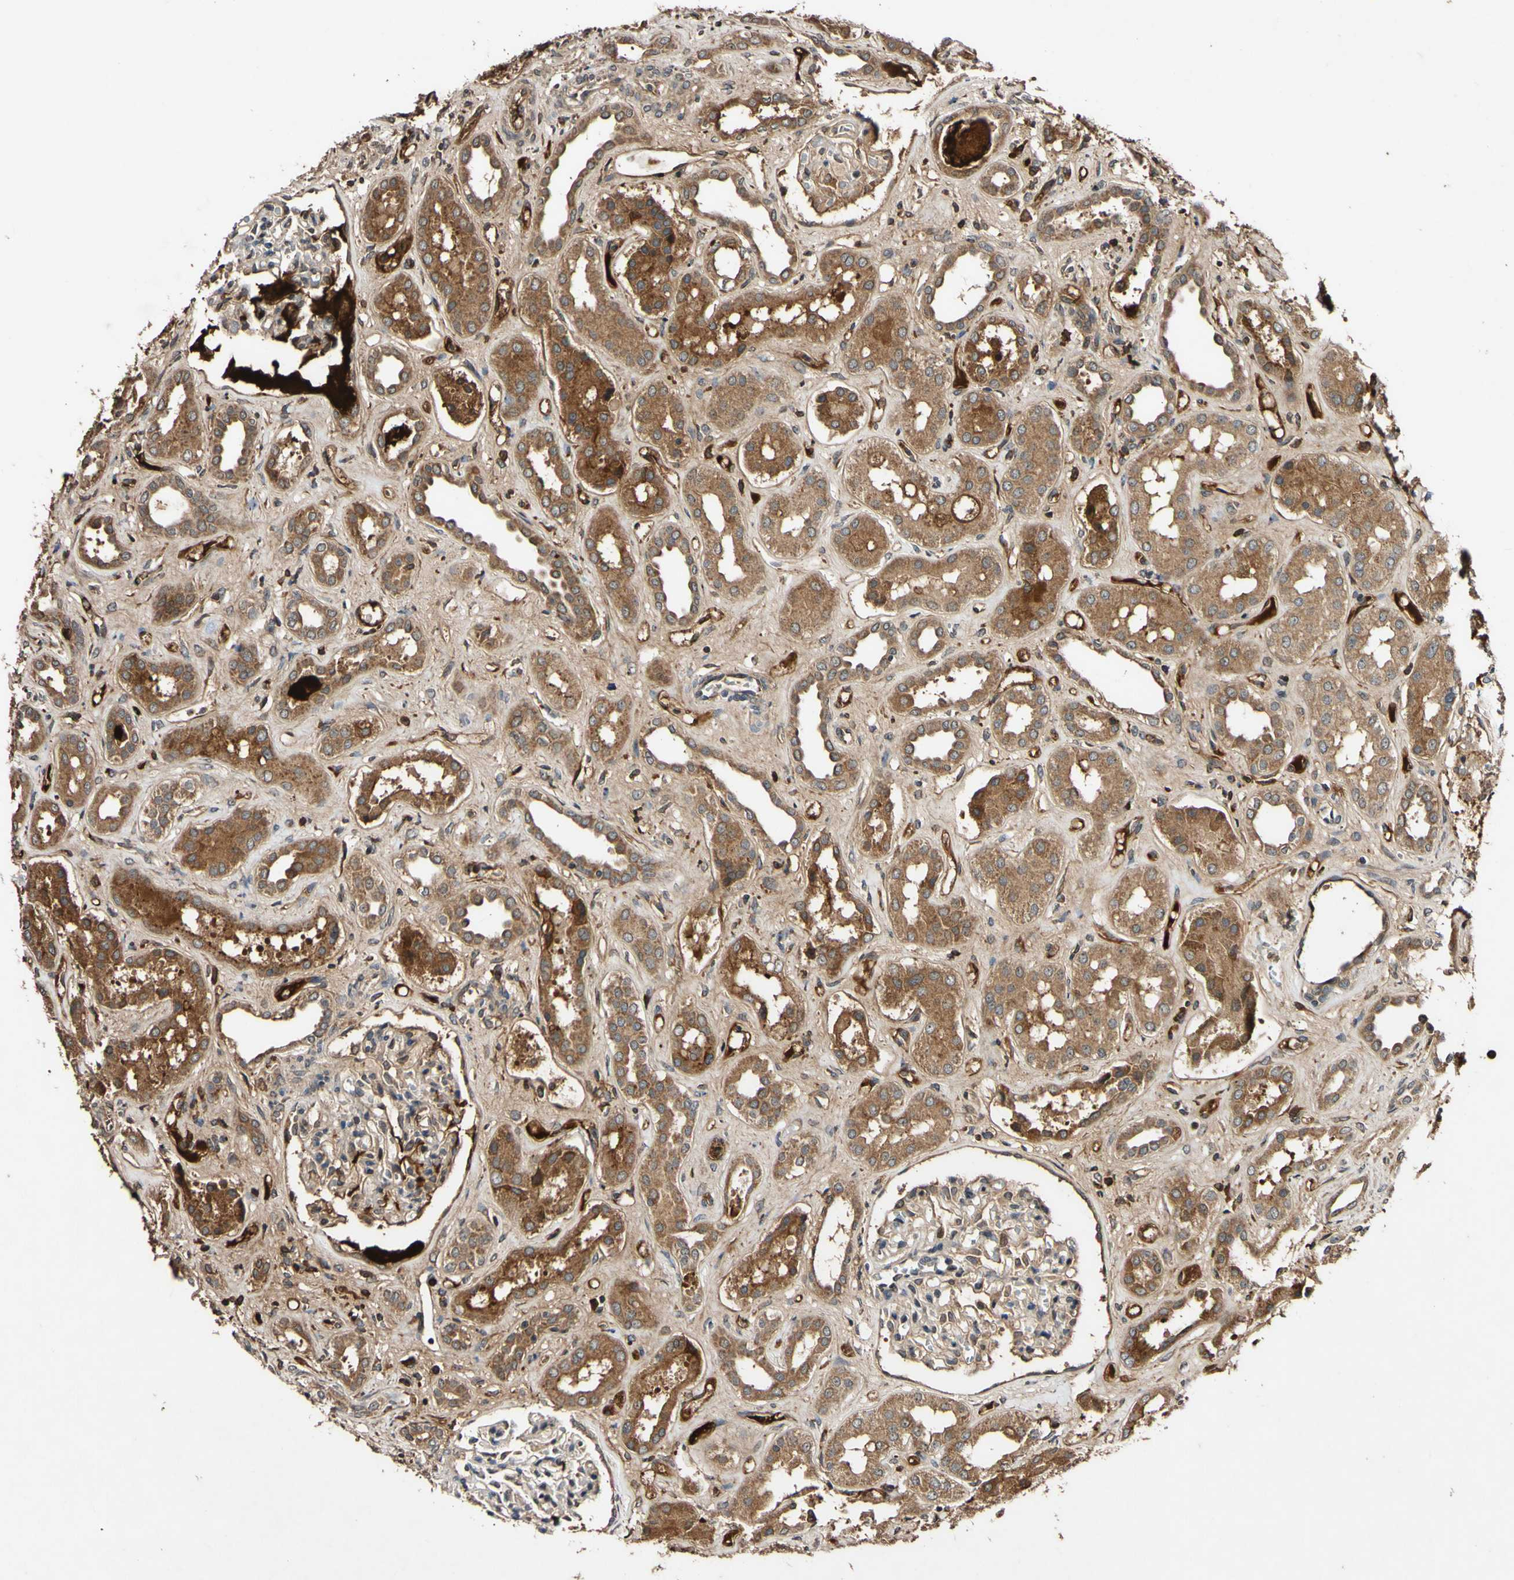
{"staining": {"intensity": "weak", "quantity": "25%-75%", "location": "cytoplasmic/membranous"}, "tissue": "kidney", "cell_type": "Cells in glomeruli", "image_type": "normal", "snomed": [{"axis": "morphology", "description": "Normal tissue, NOS"}, {"axis": "topography", "description": "Kidney"}], "caption": "High-power microscopy captured an IHC micrograph of normal kidney, revealing weak cytoplasmic/membranous staining in about 25%-75% of cells in glomeruli.", "gene": "PLAT", "patient": {"sex": "male", "age": 59}}